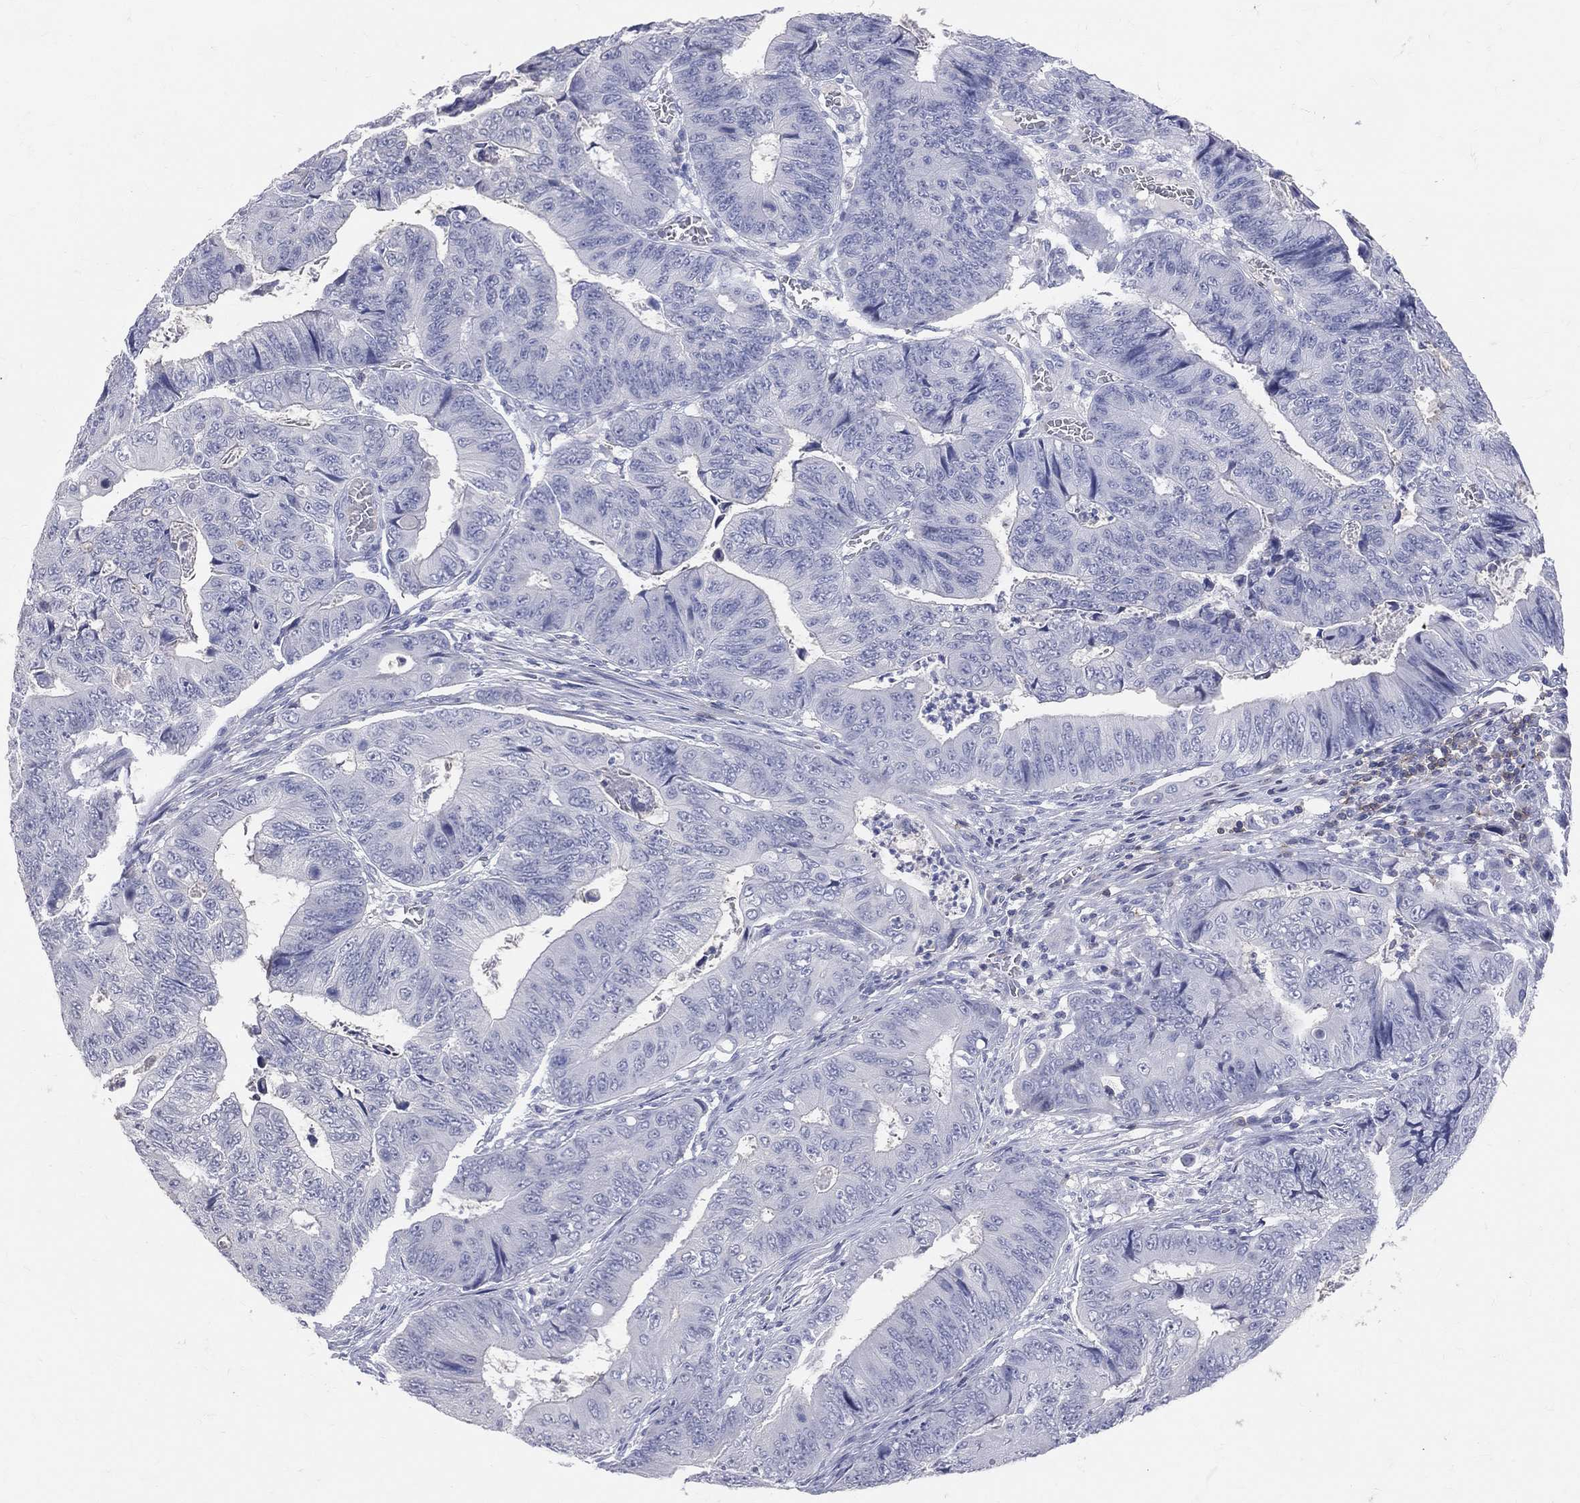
{"staining": {"intensity": "negative", "quantity": "none", "location": "none"}, "tissue": "colorectal cancer", "cell_type": "Tumor cells", "image_type": "cancer", "snomed": [{"axis": "morphology", "description": "Adenocarcinoma, NOS"}, {"axis": "topography", "description": "Colon"}], "caption": "Tumor cells are negative for brown protein staining in colorectal cancer.", "gene": "LAT", "patient": {"sex": "female", "age": 48}}